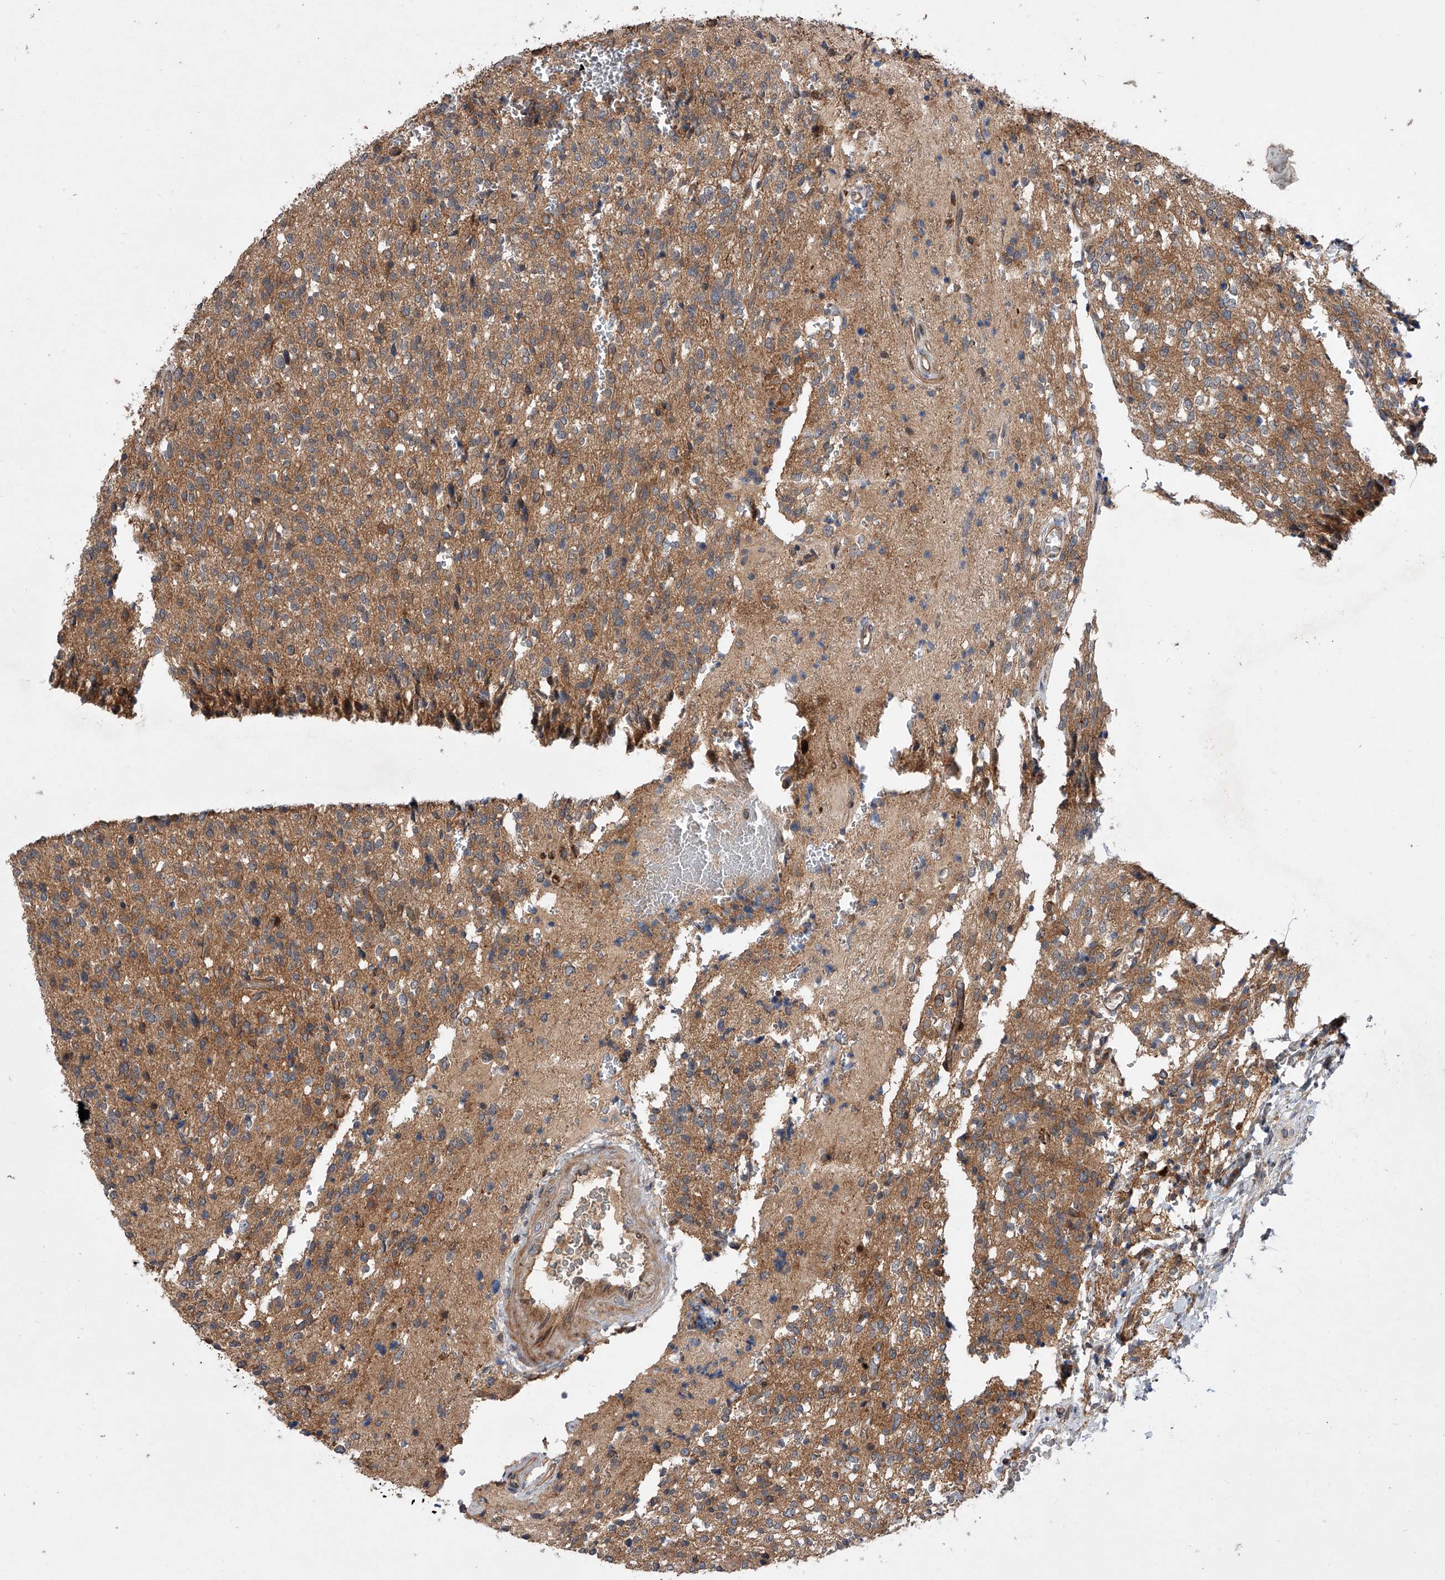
{"staining": {"intensity": "moderate", "quantity": "25%-75%", "location": "cytoplasmic/membranous"}, "tissue": "glioma", "cell_type": "Tumor cells", "image_type": "cancer", "snomed": [{"axis": "morphology", "description": "Glioma, malignant, High grade"}, {"axis": "topography", "description": "Brain"}], "caption": "Malignant high-grade glioma stained for a protein (brown) shows moderate cytoplasmic/membranous positive positivity in about 25%-75% of tumor cells.", "gene": "USP47", "patient": {"sex": "male", "age": 34}}